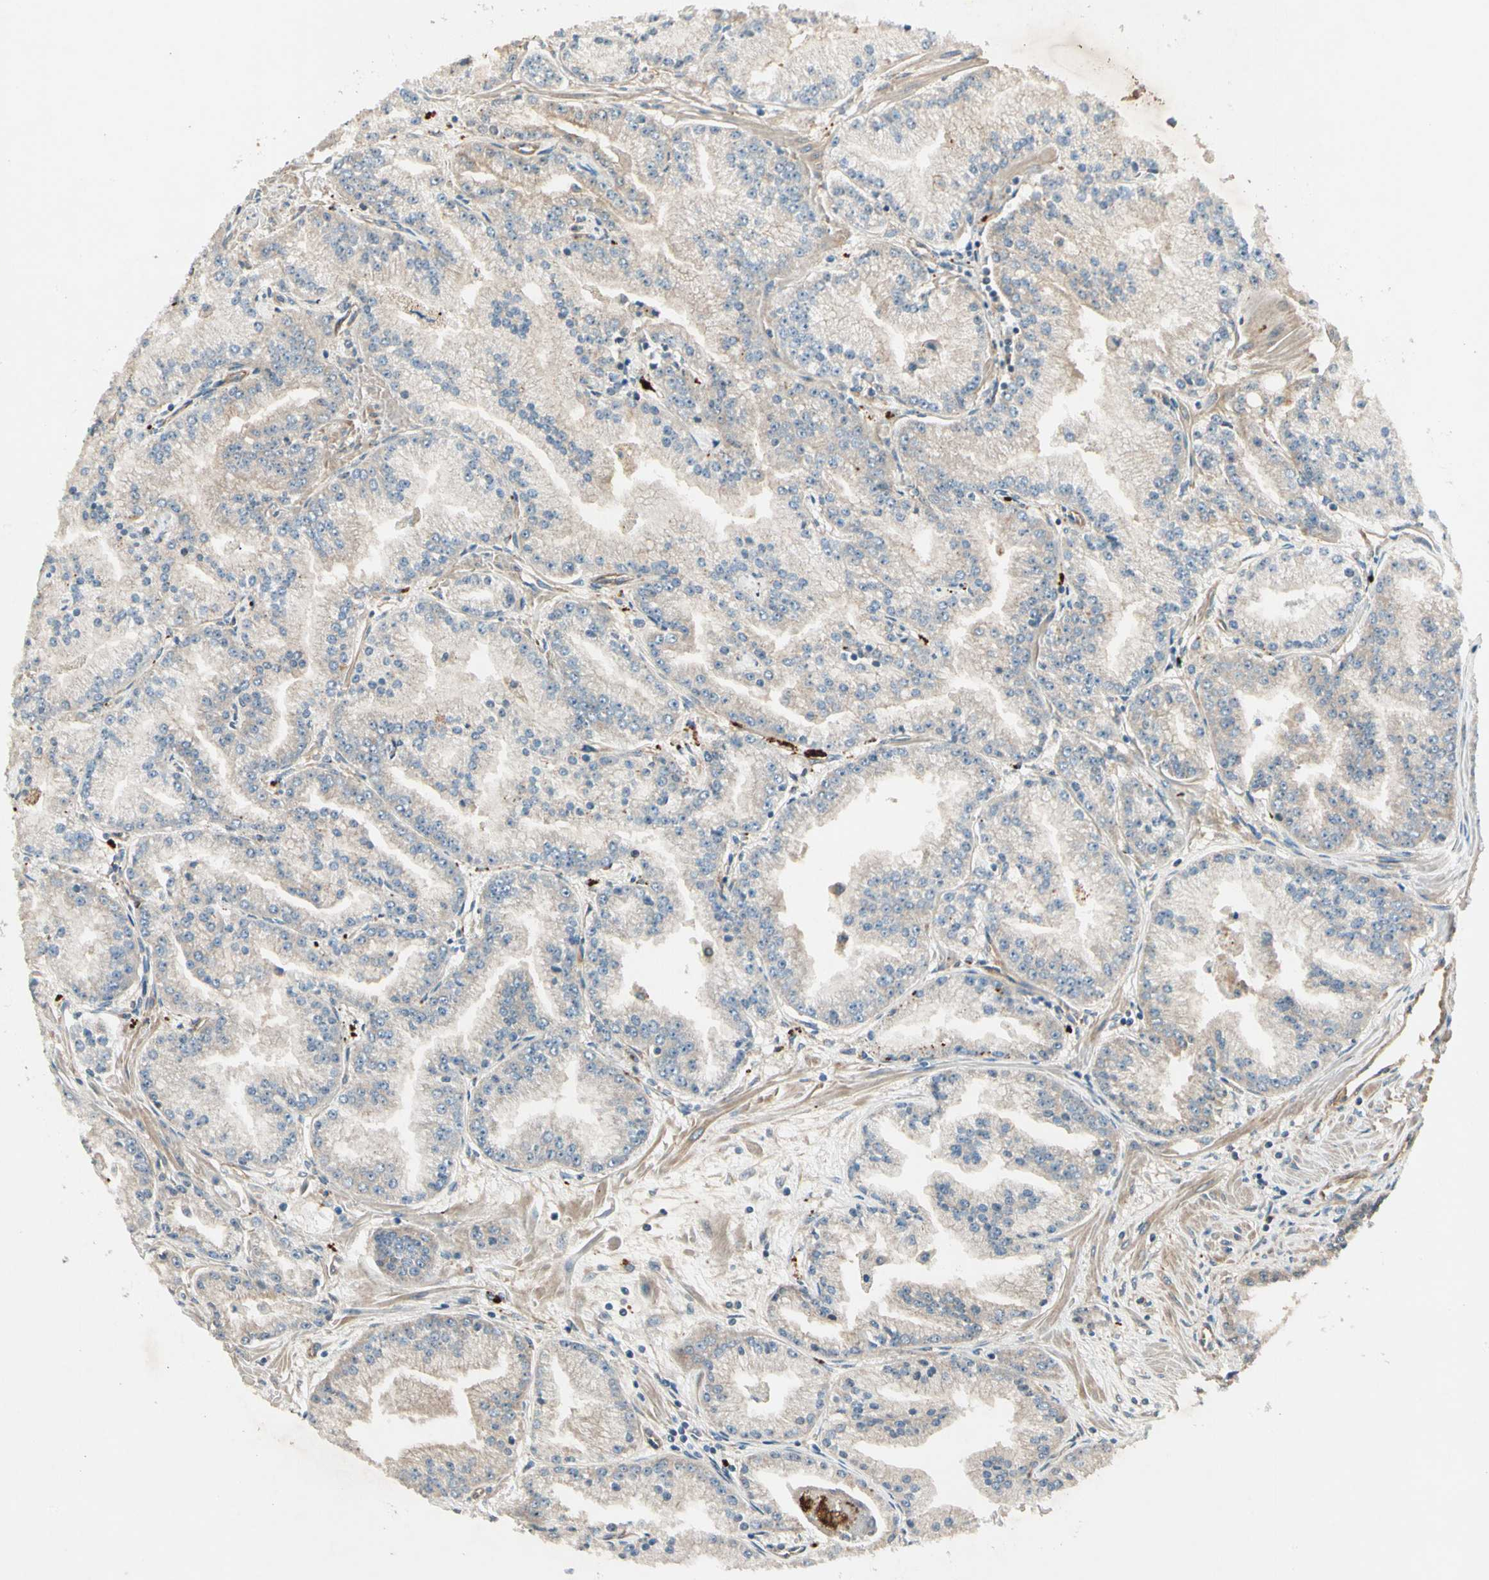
{"staining": {"intensity": "negative", "quantity": "none", "location": "none"}, "tissue": "prostate cancer", "cell_type": "Tumor cells", "image_type": "cancer", "snomed": [{"axis": "morphology", "description": "Adenocarcinoma, High grade"}, {"axis": "topography", "description": "Prostate"}], "caption": "Human prostate cancer stained for a protein using immunohistochemistry demonstrates no positivity in tumor cells.", "gene": "ROCK2", "patient": {"sex": "male", "age": 61}}